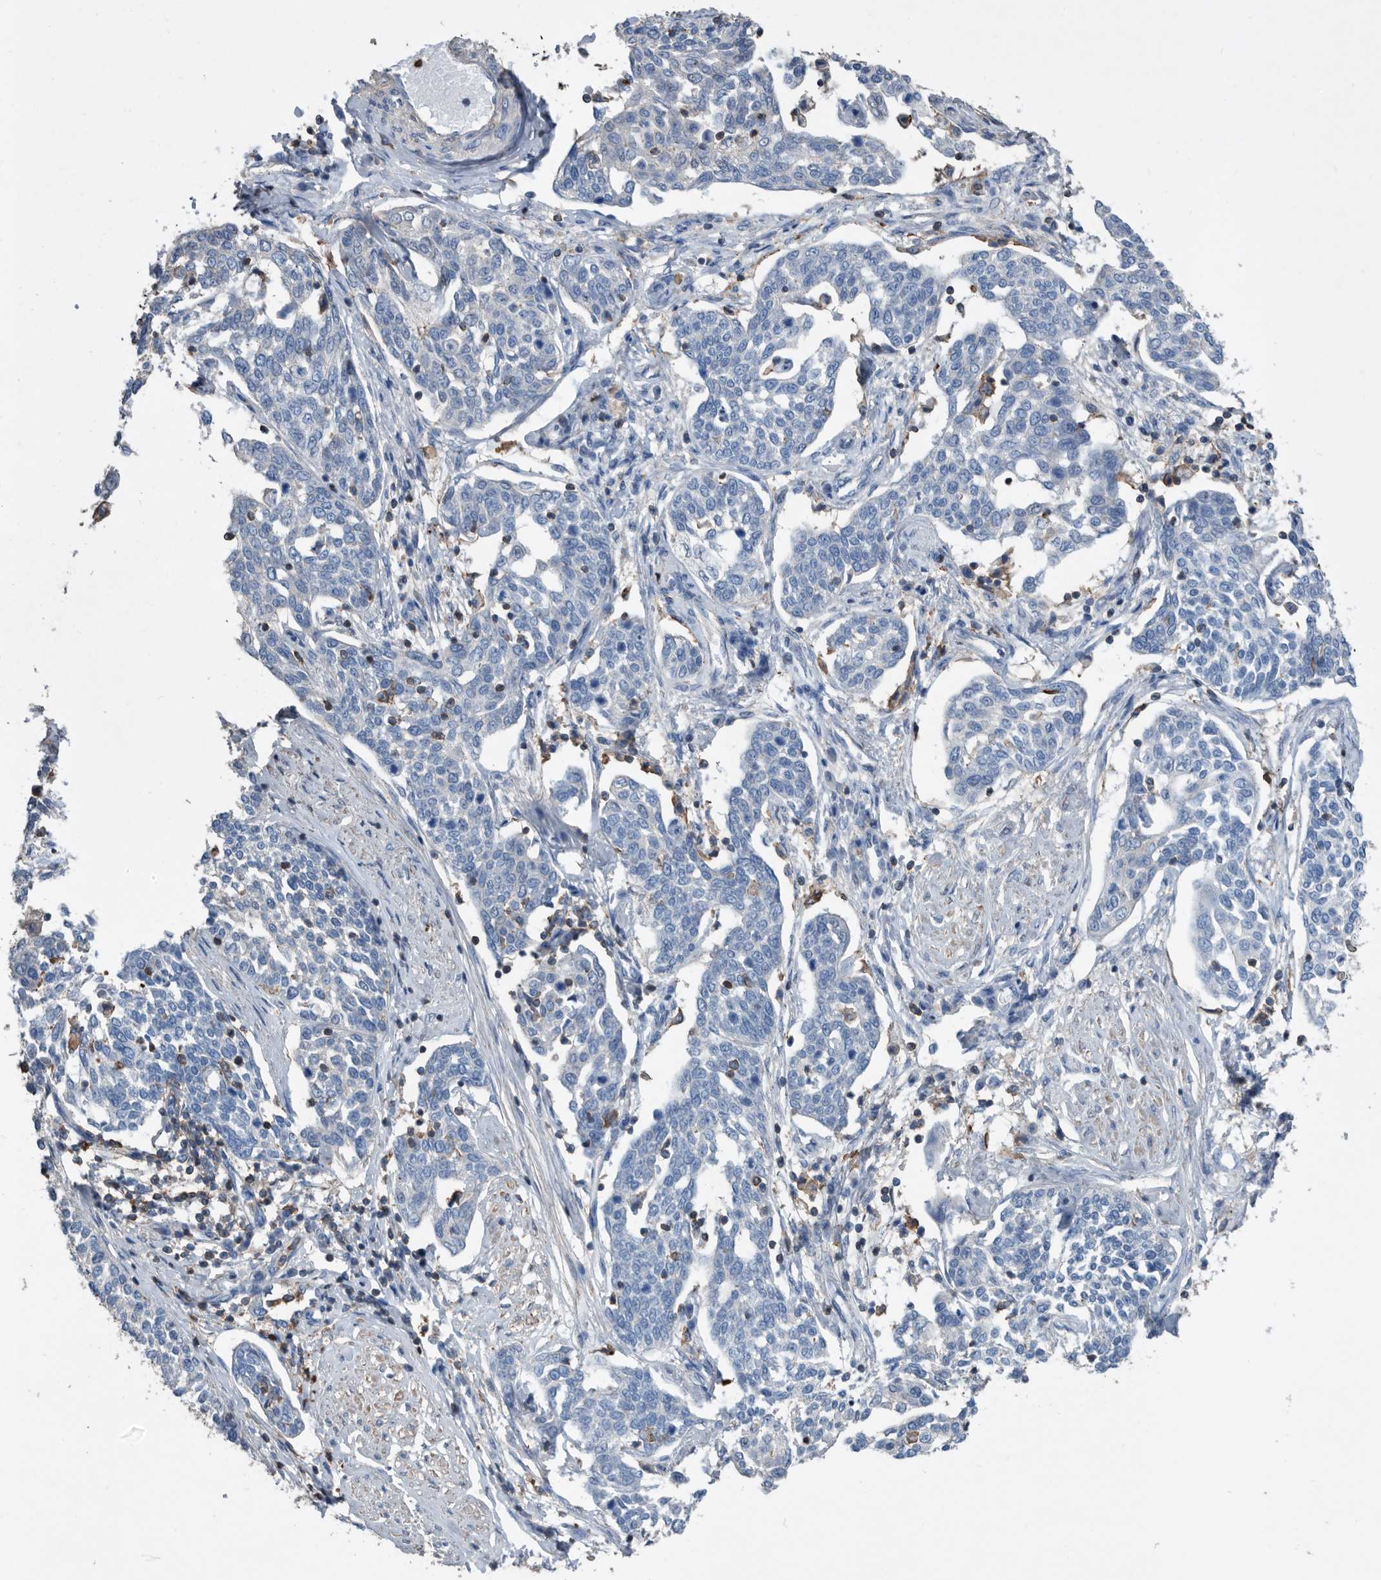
{"staining": {"intensity": "negative", "quantity": "none", "location": "none"}, "tissue": "cervical cancer", "cell_type": "Tumor cells", "image_type": "cancer", "snomed": [{"axis": "morphology", "description": "Squamous cell carcinoma, NOS"}, {"axis": "topography", "description": "Cervix"}], "caption": "Immunohistochemistry of squamous cell carcinoma (cervical) displays no staining in tumor cells.", "gene": "MS4A4A", "patient": {"sex": "female", "age": 34}}